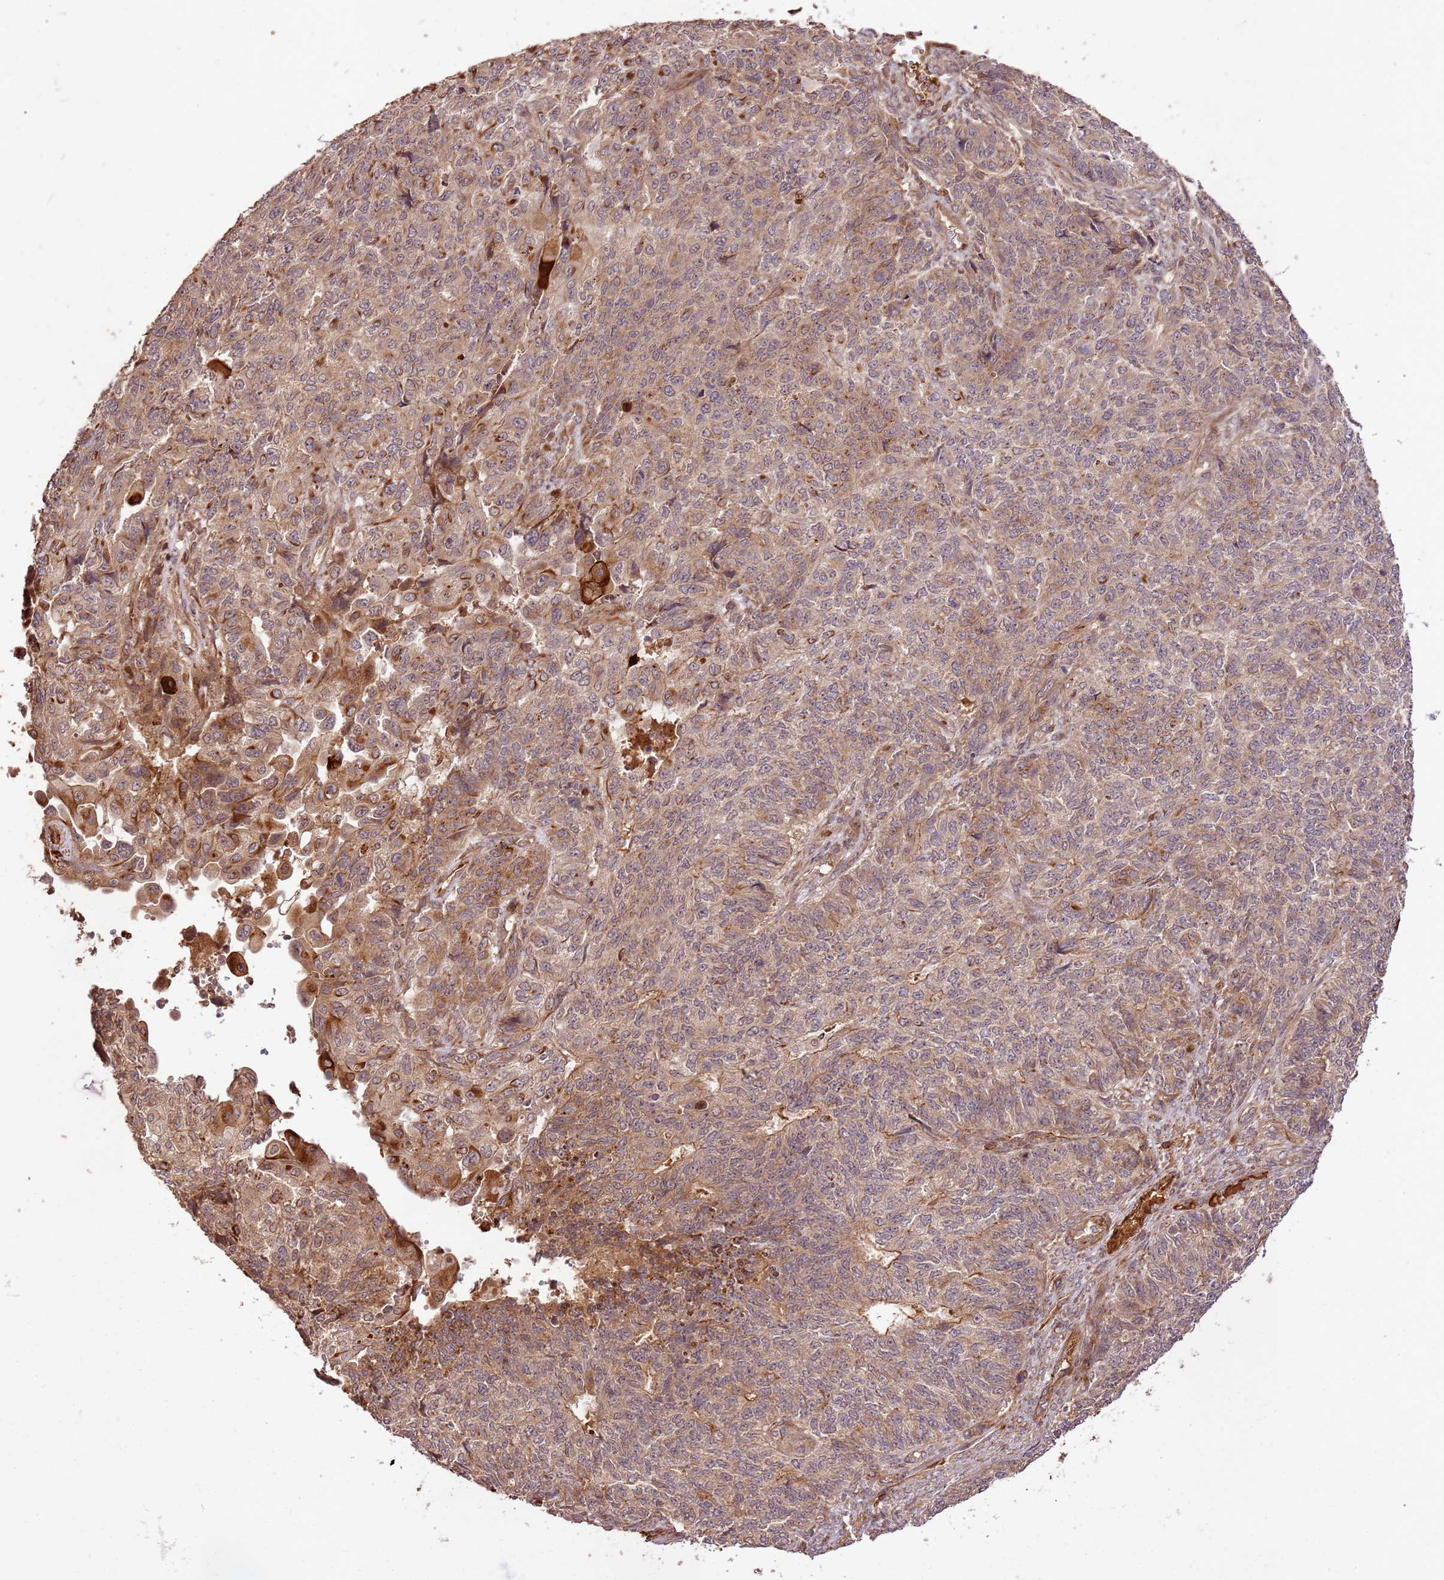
{"staining": {"intensity": "weak", "quantity": "25%-75%", "location": "cytoplasmic/membranous"}, "tissue": "endometrial cancer", "cell_type": "Tumor cells", "image_type": "cancer", "snomed": [{"axis": "morphology", "description": "Adenocarcinoma, NOS"}, {"axis": "topography", "description": "Endometrium"}], "caption": "A micrograph of human endometrial cancer stained for a protein displays weak cytoplasmic/membranous brown staining in tumor cells.", "gene": "KATNAL2", "patient": {"sex": "female", "age": 32}}